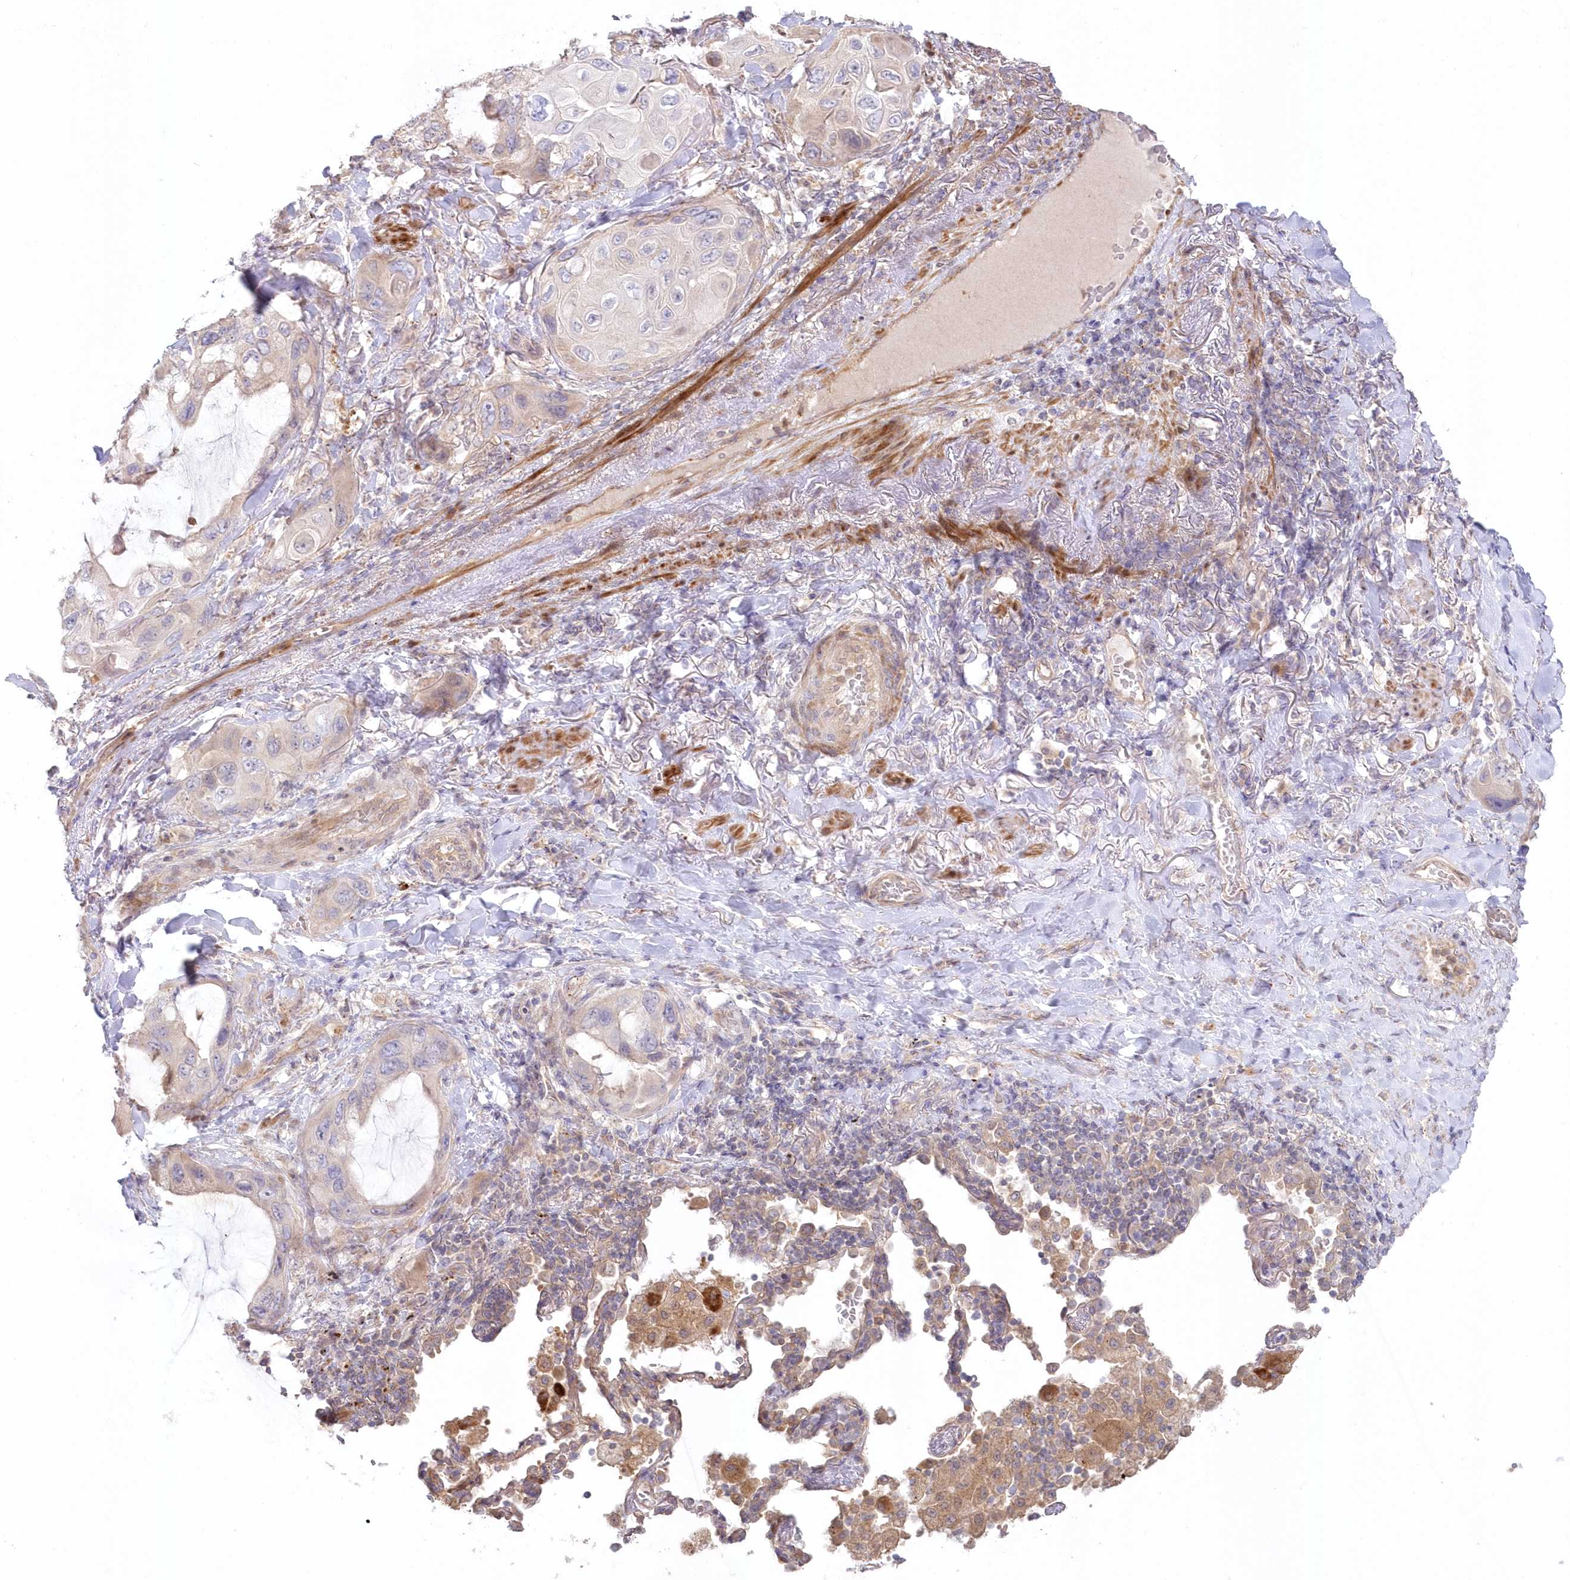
{"staining": {"intensity": "weak", "quantity": "25%-75%", "location": "cytoplasmic/membranous"}, "tissue": "lung cancer", "cell_type": "Tumor cells", "image_type": "cancer", "snomed": [{"axis": "morphology", "description": "Squamous cell carcinoma, NOS"}, {"axis": "topography", "description": "Lung"}], "caption": "IHC (DAB) staining of human lung squamous cell carcinoma demonstrates weak cytoplasmic/membranous protein expression in about 25%-75% of tumor cells.", "gene": "GBE1", "patient": {"sex": "female", "age": 73}}